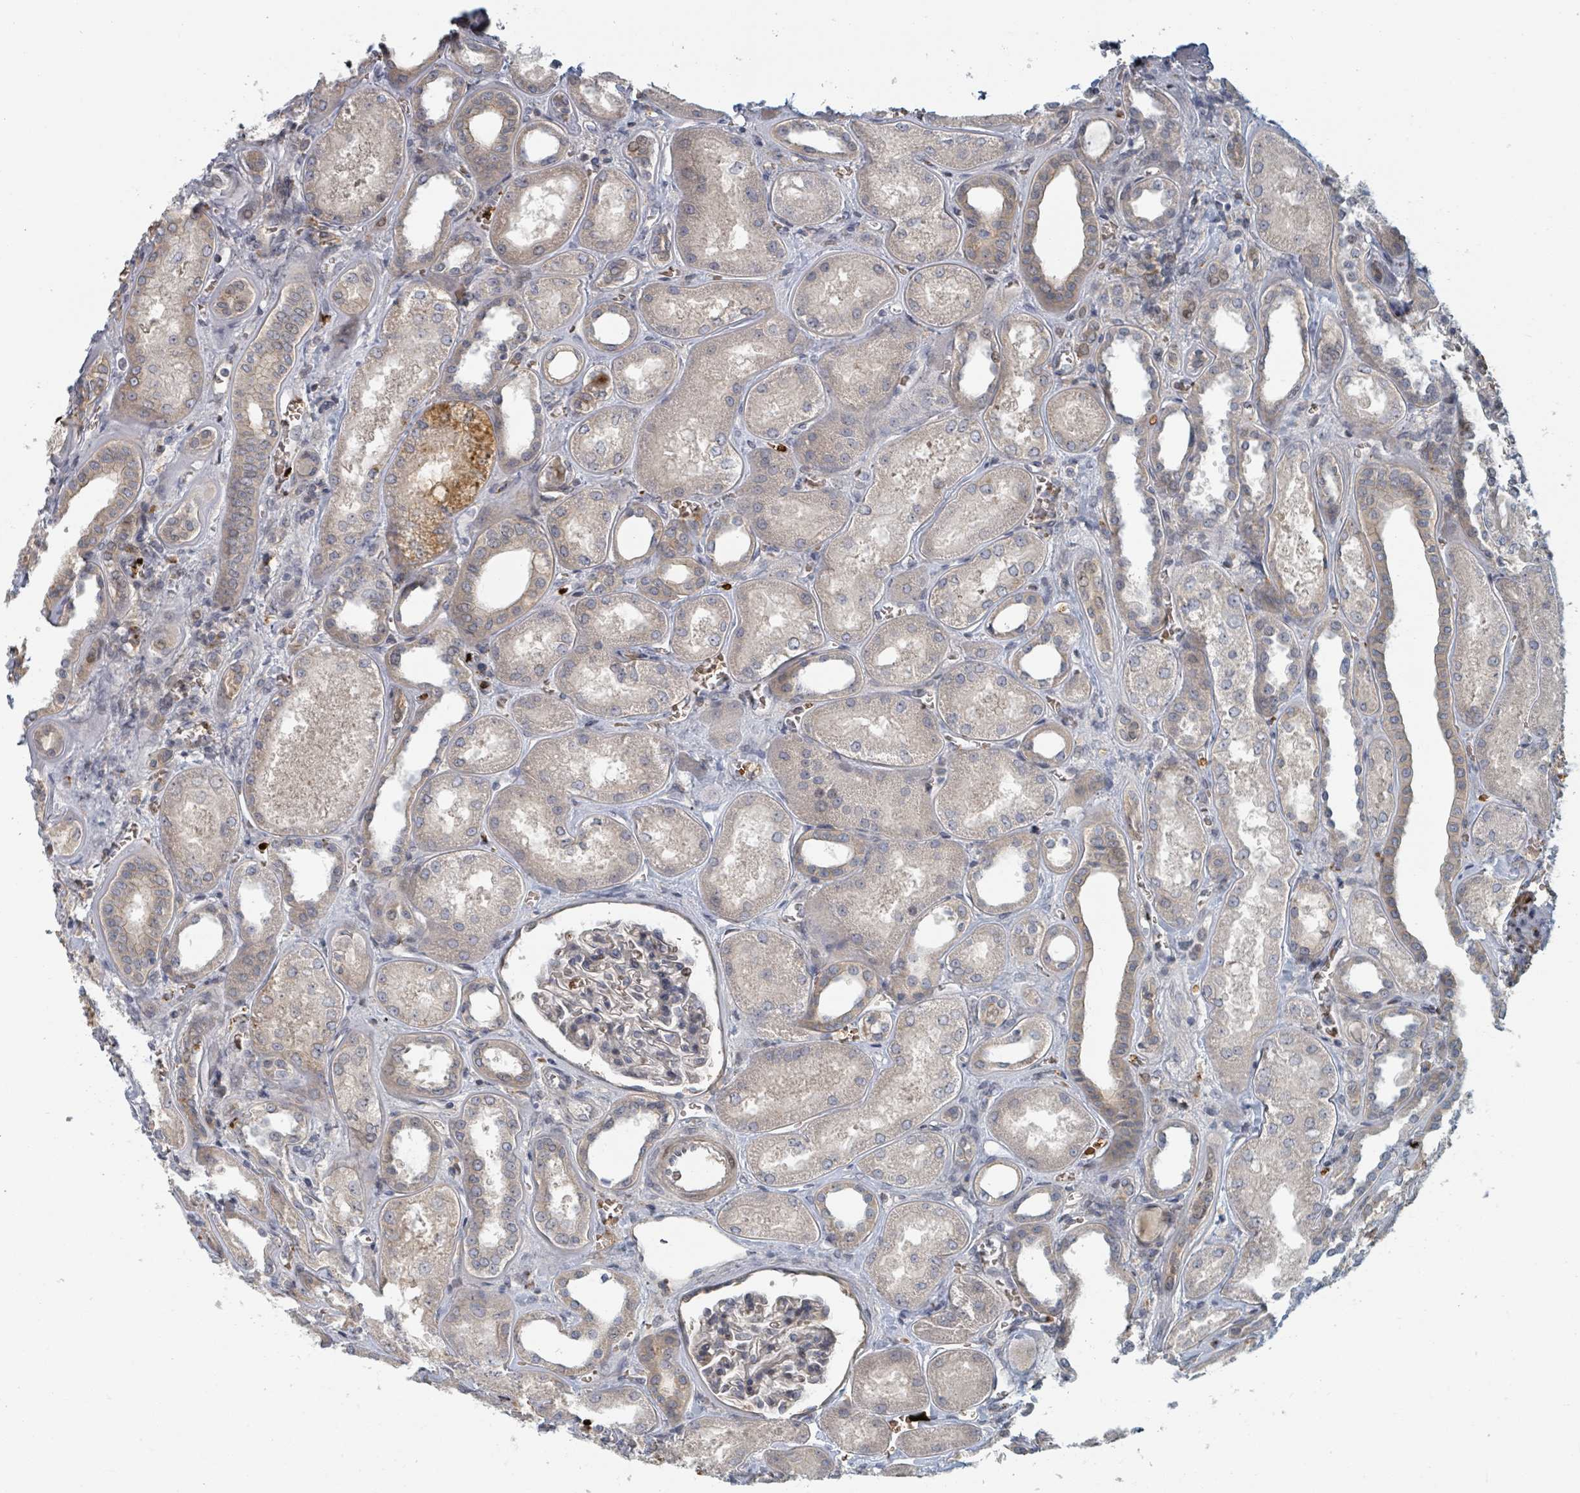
{"staining": {"intensity": "weak", "quantity": "<25%", "location": "cytoplasmic/membranous"}, "tissue": "kidney", "cell_type": "Cells in glomeruli", "image_type": "normal", "snomed": [{"axis": "morphology", "description": "Normal tissue, NOS"}, {"axis": "morphology", "description": "Adenocarcinoma, NOS"}, {"axis": "topography", "description": "Kidney"}], "caption": "The histopathology image displays no significant expression in cells in glomeruli of kidney. (Brightfield microscopy of DAB IHC at high magnification).", "gene": "TRPC4AP", "patient": {"sex": "female", "age": 68}}